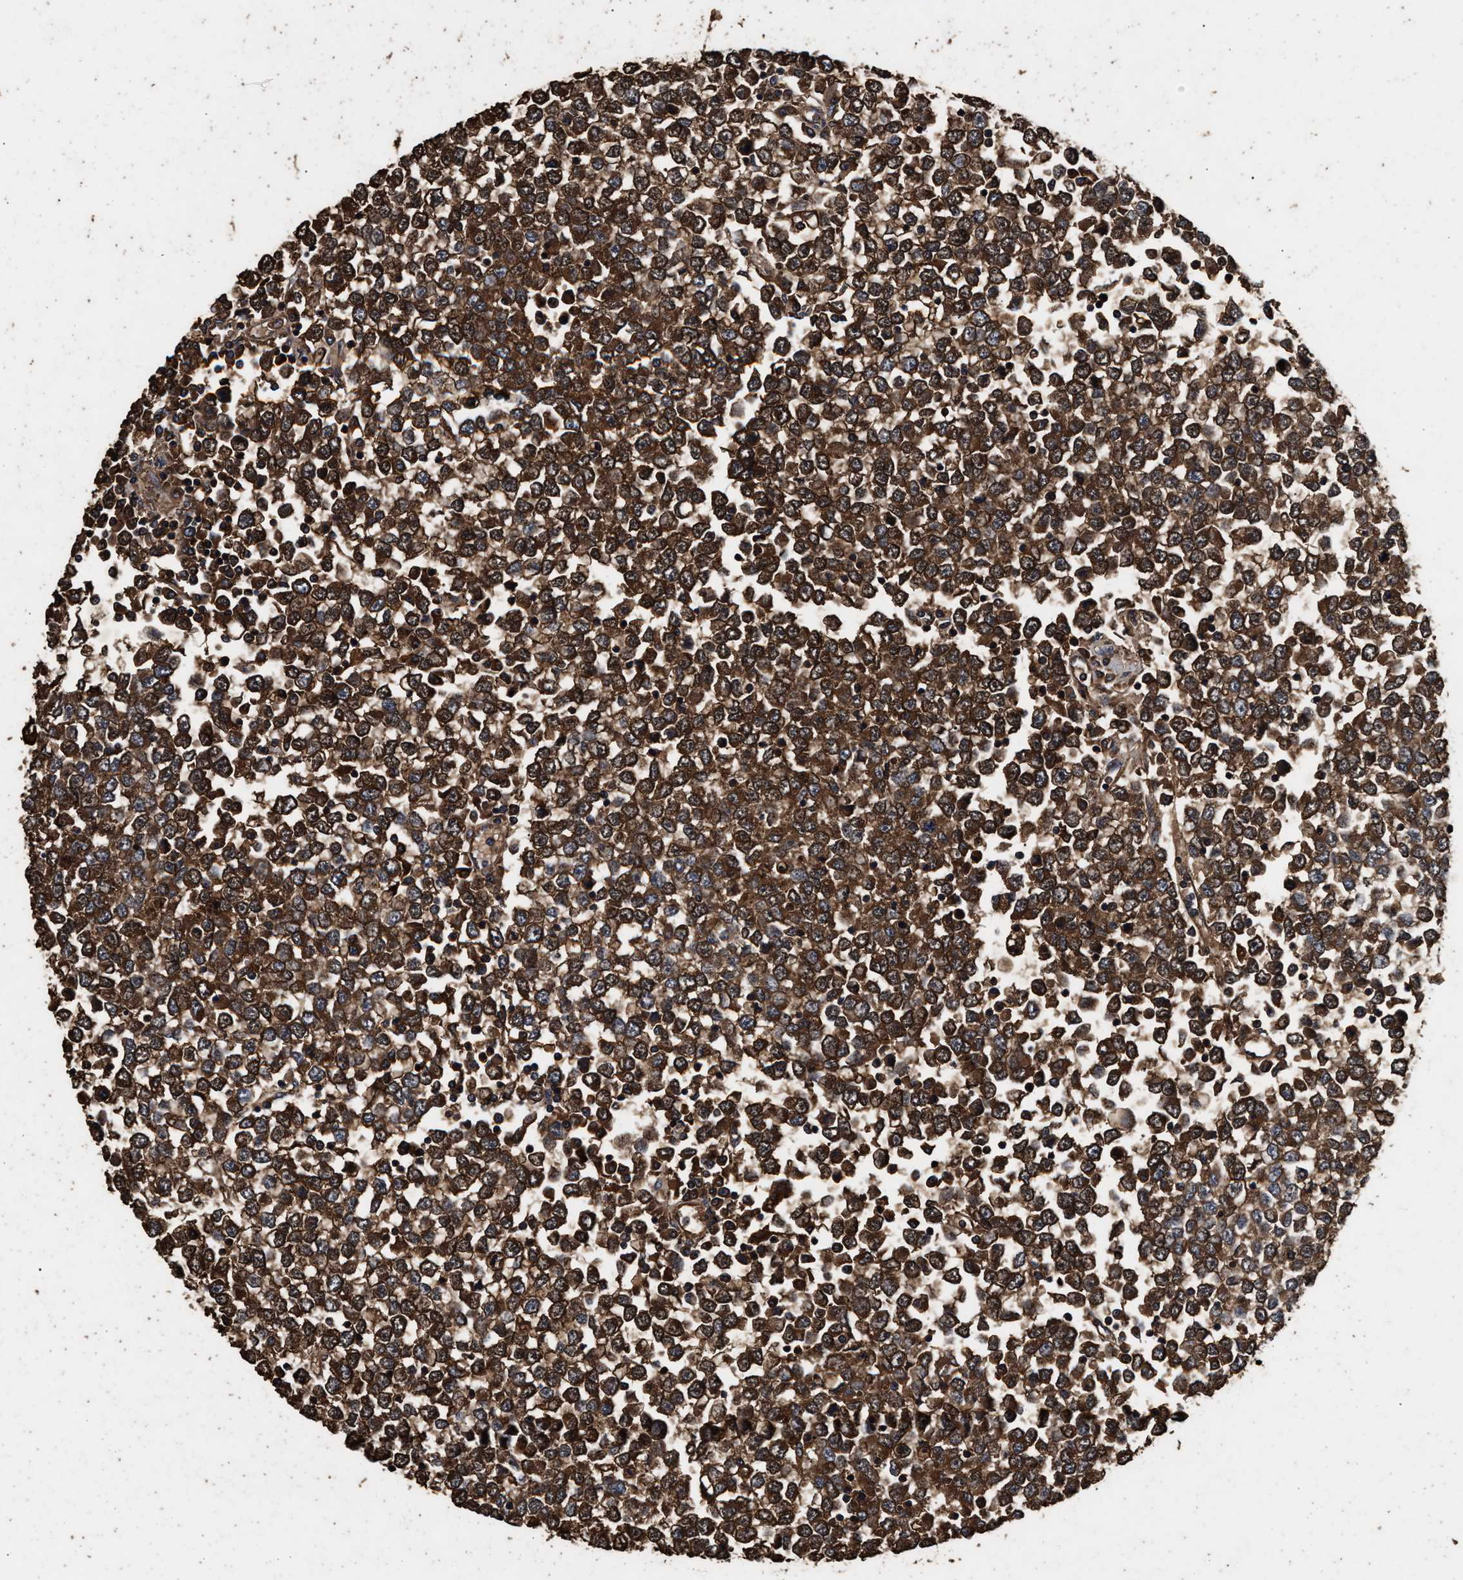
{"staining": {"intensity": "strong", "quantity": ">75%", "location": "cytoplasmic/membranous"}, "tissue": "testis cancer", "cell_type": "Tumor cells", "image_type": "cancer", "snomed": [{"axis": "morphology", "description": "Seminoma, NOS"}, {"axis": "topography", "description": "Testis"}], "caption": "Human testis cancer (seminoma) stained with a brown dye displays strong cytoplasmic/membranous positive staining in approximately >75% of tumor cells.", "gene": "KYAT1", "patient": {"sex": "male", "age": 65}}